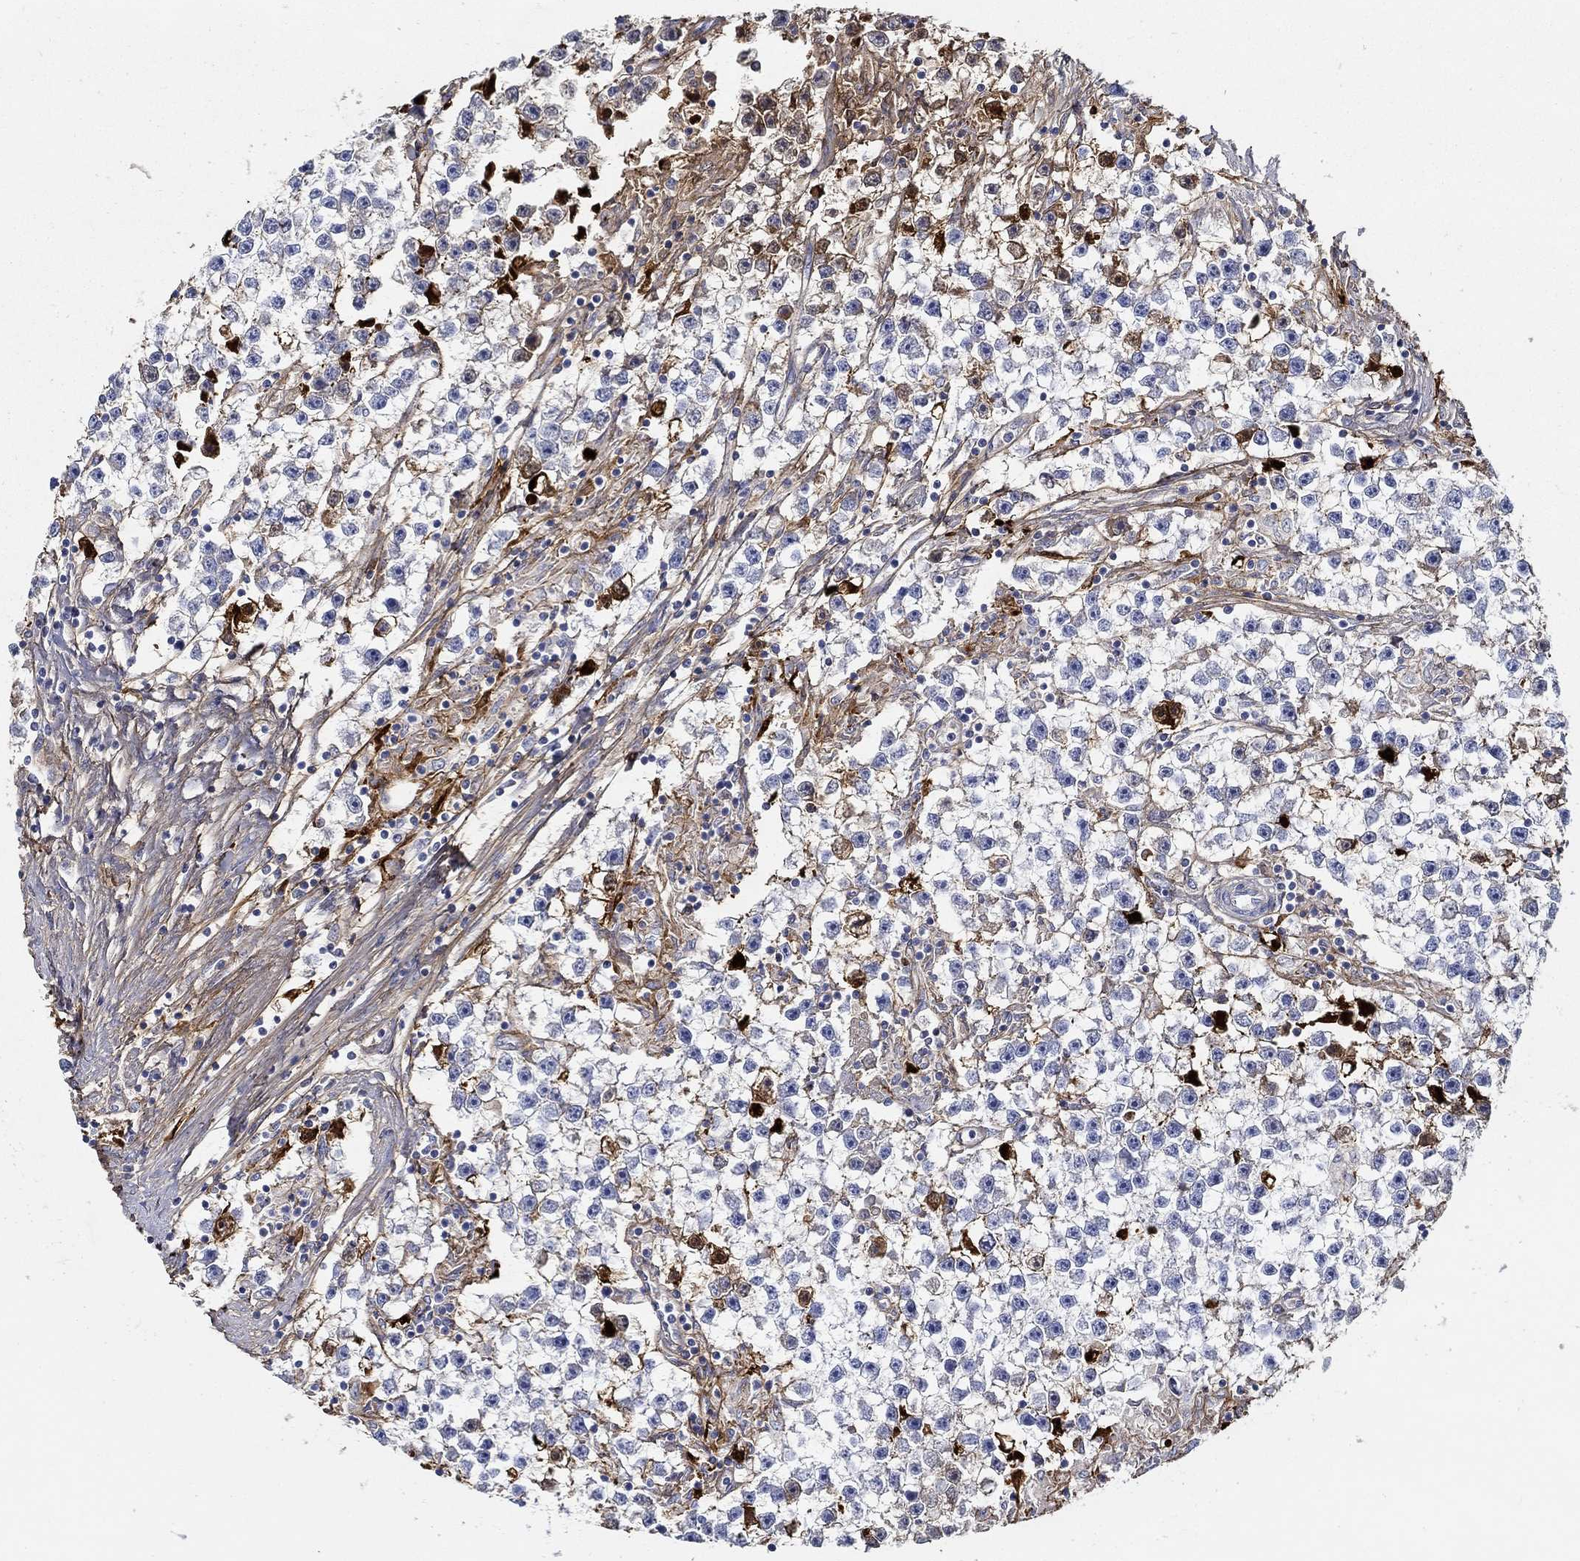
{"staining": {"intensity": "negative", "quantity": "none", "location": "none"}, "tissue": "testis cancer", "cell_type": "Tumor cells", "image_type": "cancer", "snomed": [{"axis": "morphology", "description": "Seminoma, NOS"}, {"axis": "topography", "description": "Testis"}], "caption": "Immunohistochemical staining of human seminoma (testis) exhibits no significant positivity in tumor cells.", "gene": "TGFBI", "patient": {"sex": "male", "age": 59}}